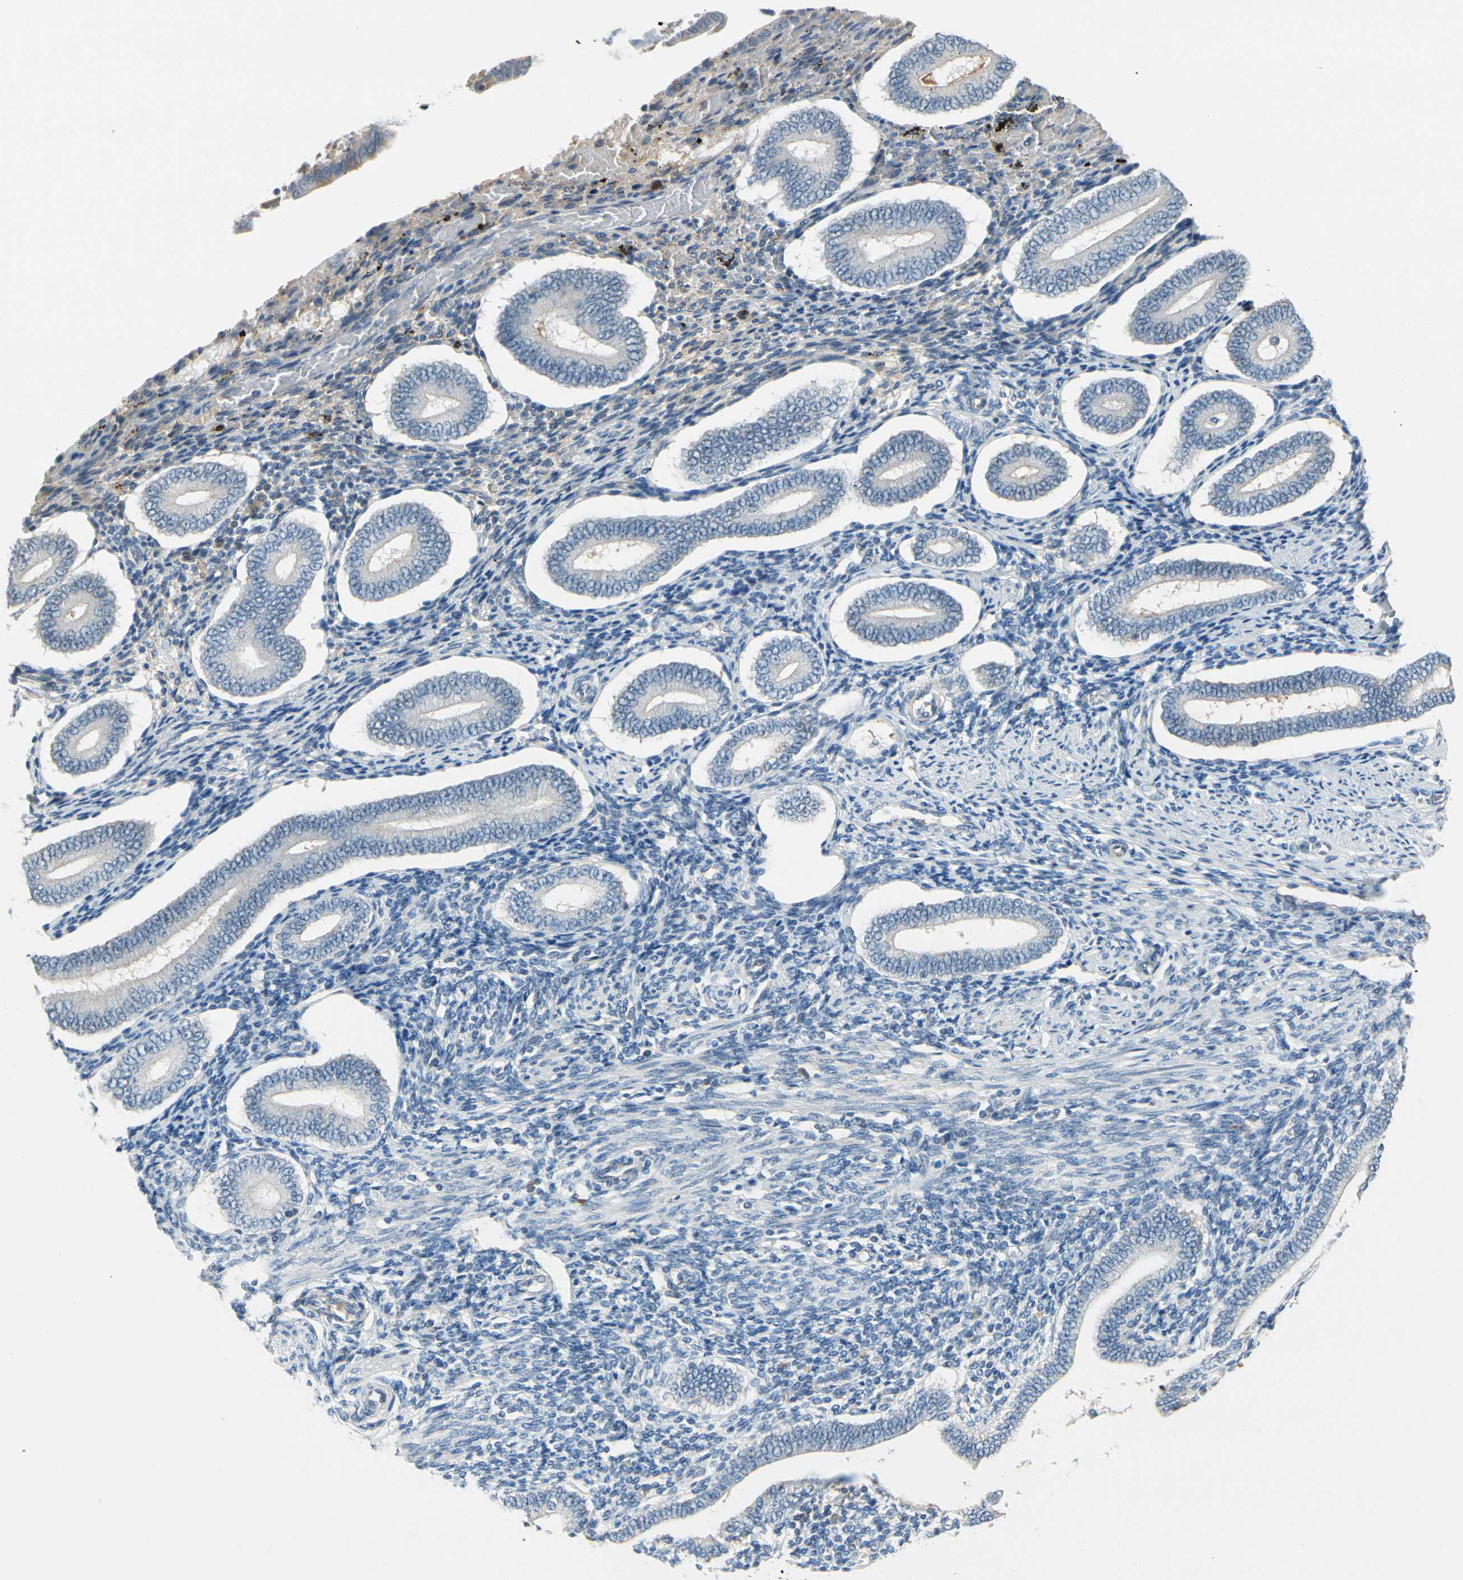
{"staining": {"intensity": "negative", "quantity": "none", "location": "none"}, "tissue": "endometrium", "cell_type": "Cells in endometrial stroma", "image_type": "normal", "snomed": [{"axis": "morphology", "description": "Normal tissue, NOS"}, {"axis": "topography", "description": "Endometrium"}], "caption": "Photomicrograph shows no significant protein staining in cells in endometrial stroma of unremarkable endometrium. The staining was performed using DAB to visualize the protein expression in brown, while the nuclei were stained in blue with hematoxylin (Magnification: 20x).", "gene": "CNDP1", "patient": {"sex": "female", "age": 42}}